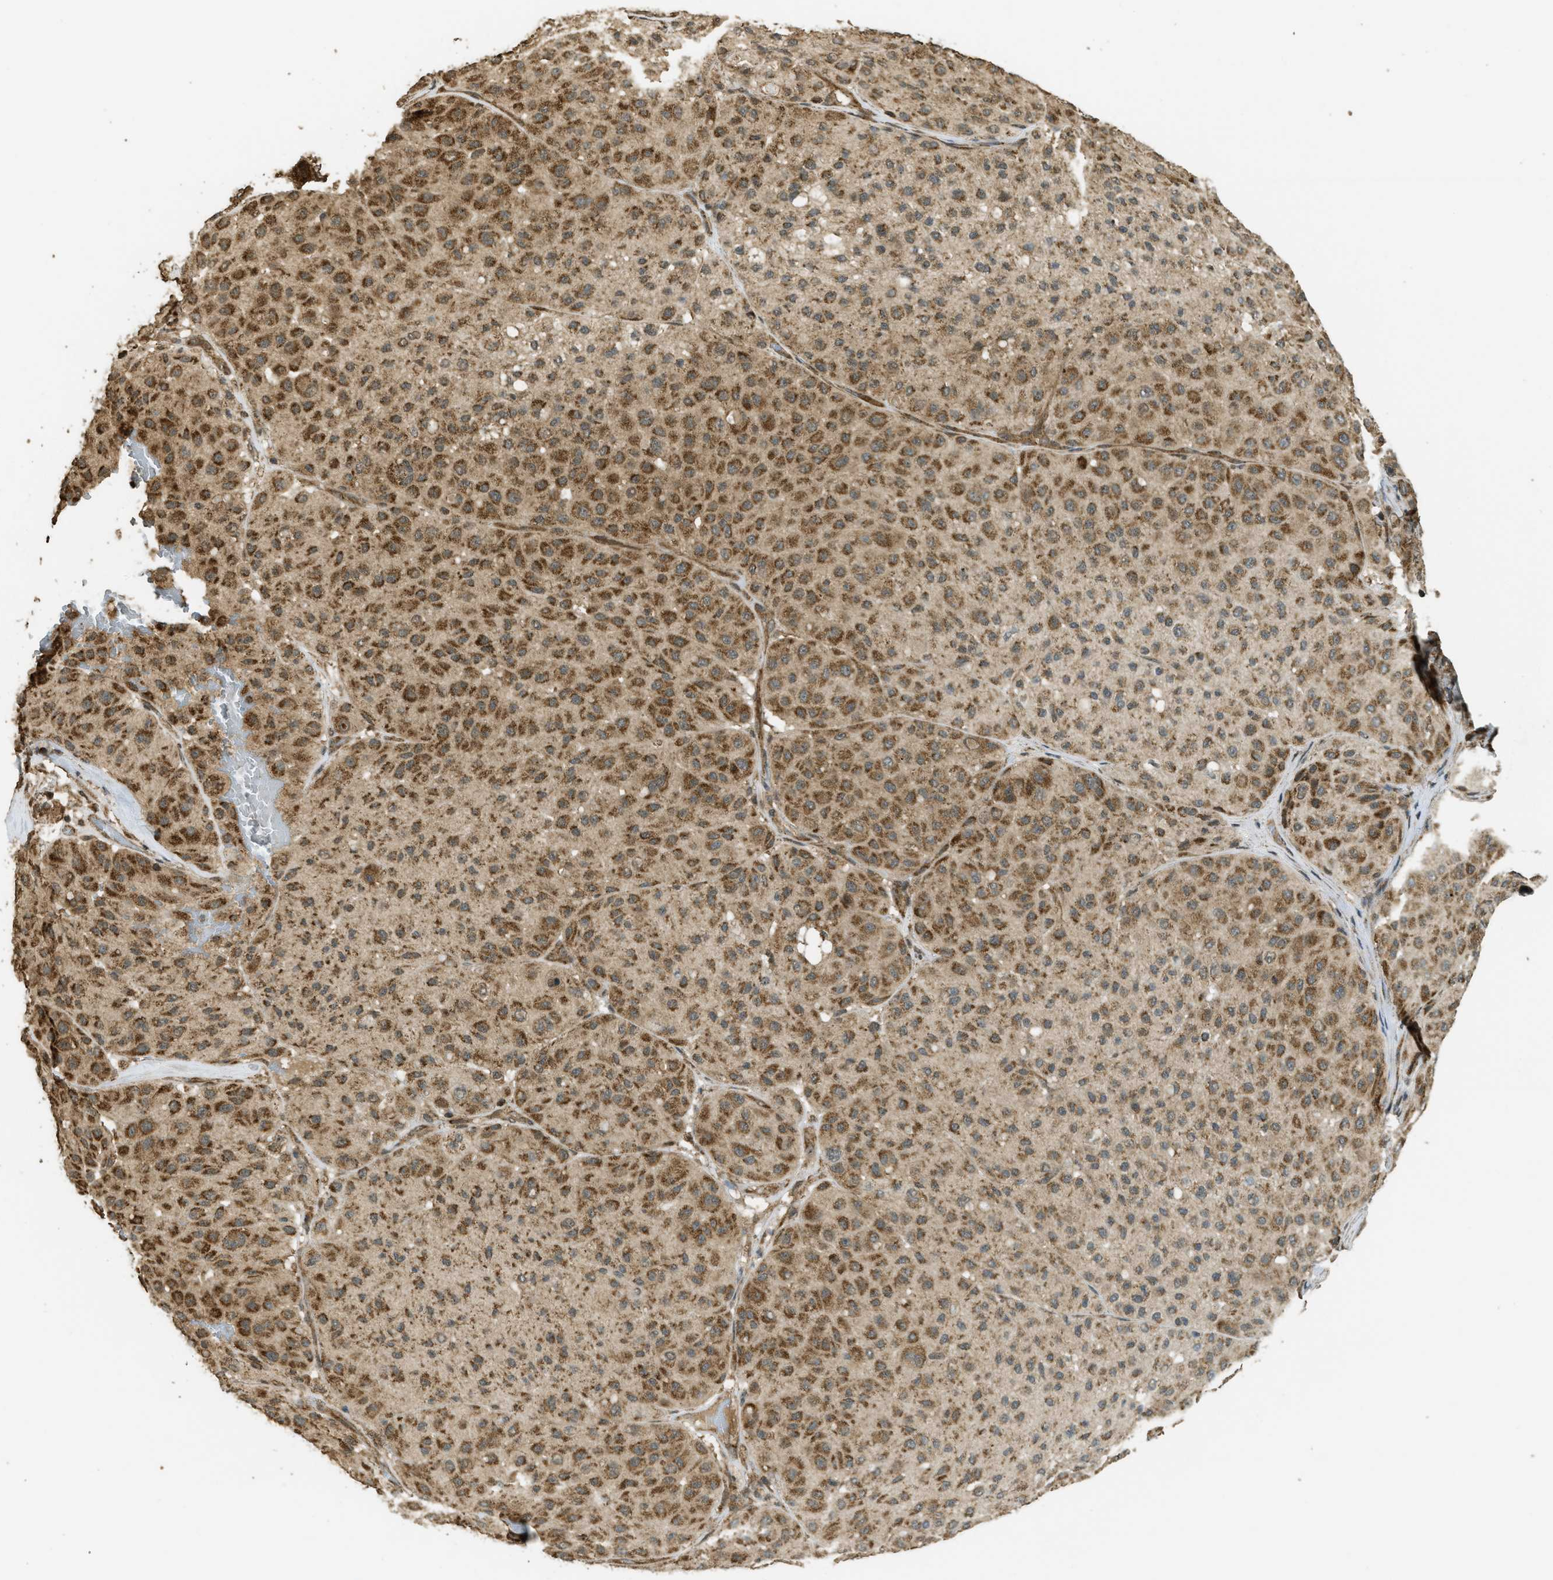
{"staining": {"intensity": "strong", "quantity": ">75%", "location": "cytoplasmic/membranous"}, "tissue": "melanoma", "cell_type": "Tumor cells", "image_type": "cancer", "snomed": [{"axis": "morphology", "description": "Normal tissue, NOS"}, {"axis": "morphology", "description": "Malignant melanoma, Metastatic site"}, {"axis": "topography", "description": "Skin"}], "caption": "Malignant melanoma (metastatic site) stained with DAB (3,3'-diaminobenzidine) immunohistochemistry (IHC) reveals high levels of strong cytoplasmic/membranous expression in about >75% of tumor cells.", "gene": "CTPS1", "patient": {"sex": "male", "age": 41}}